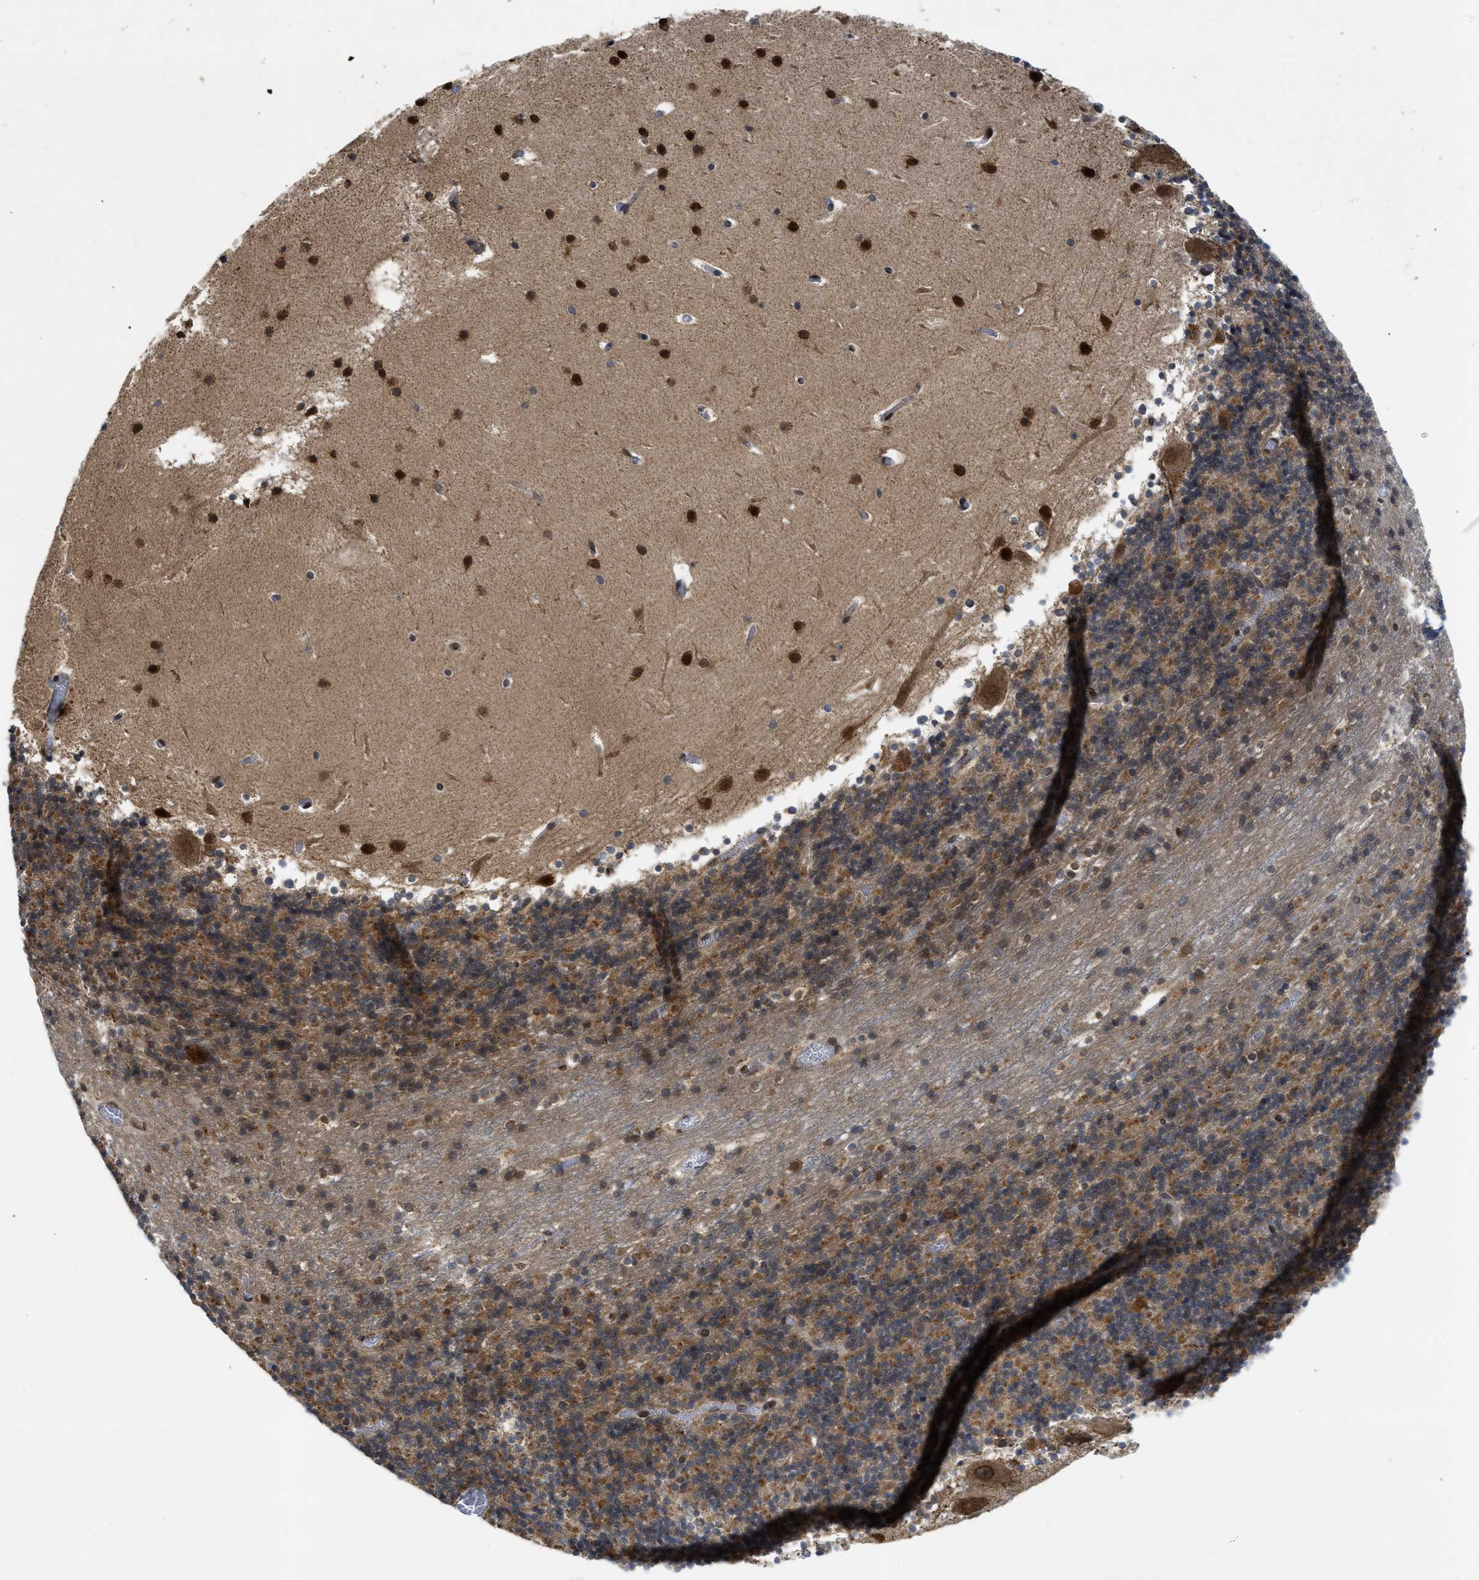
{"staining": {"intensity": "moderate", "quantity": ">75%", "location": "cytoplasmic/membranous"}, "tissue": "cerebellum", "cell_type": "Cells in granular layer", "image_type": "normal", "snomed": [{"axis": "morphology", "description": "Normal tissue, NOS"}, {"axis": "topography", "description": "Cerebellum"}], "caption": "Cerebellum stained with DAB IHC shows medium levels of moderate cytoplasmic/membranous expression in approximately >75% of cells in granular layer. The protein of interest is stained brown, and the nuclei are stained in blue (DAB (3,3'-diaminobenzidine) IHC with brightfield microscopy, high magnification).", "gene": "EIF2AK3", "patient": {"sex": "male", "age": 45}}